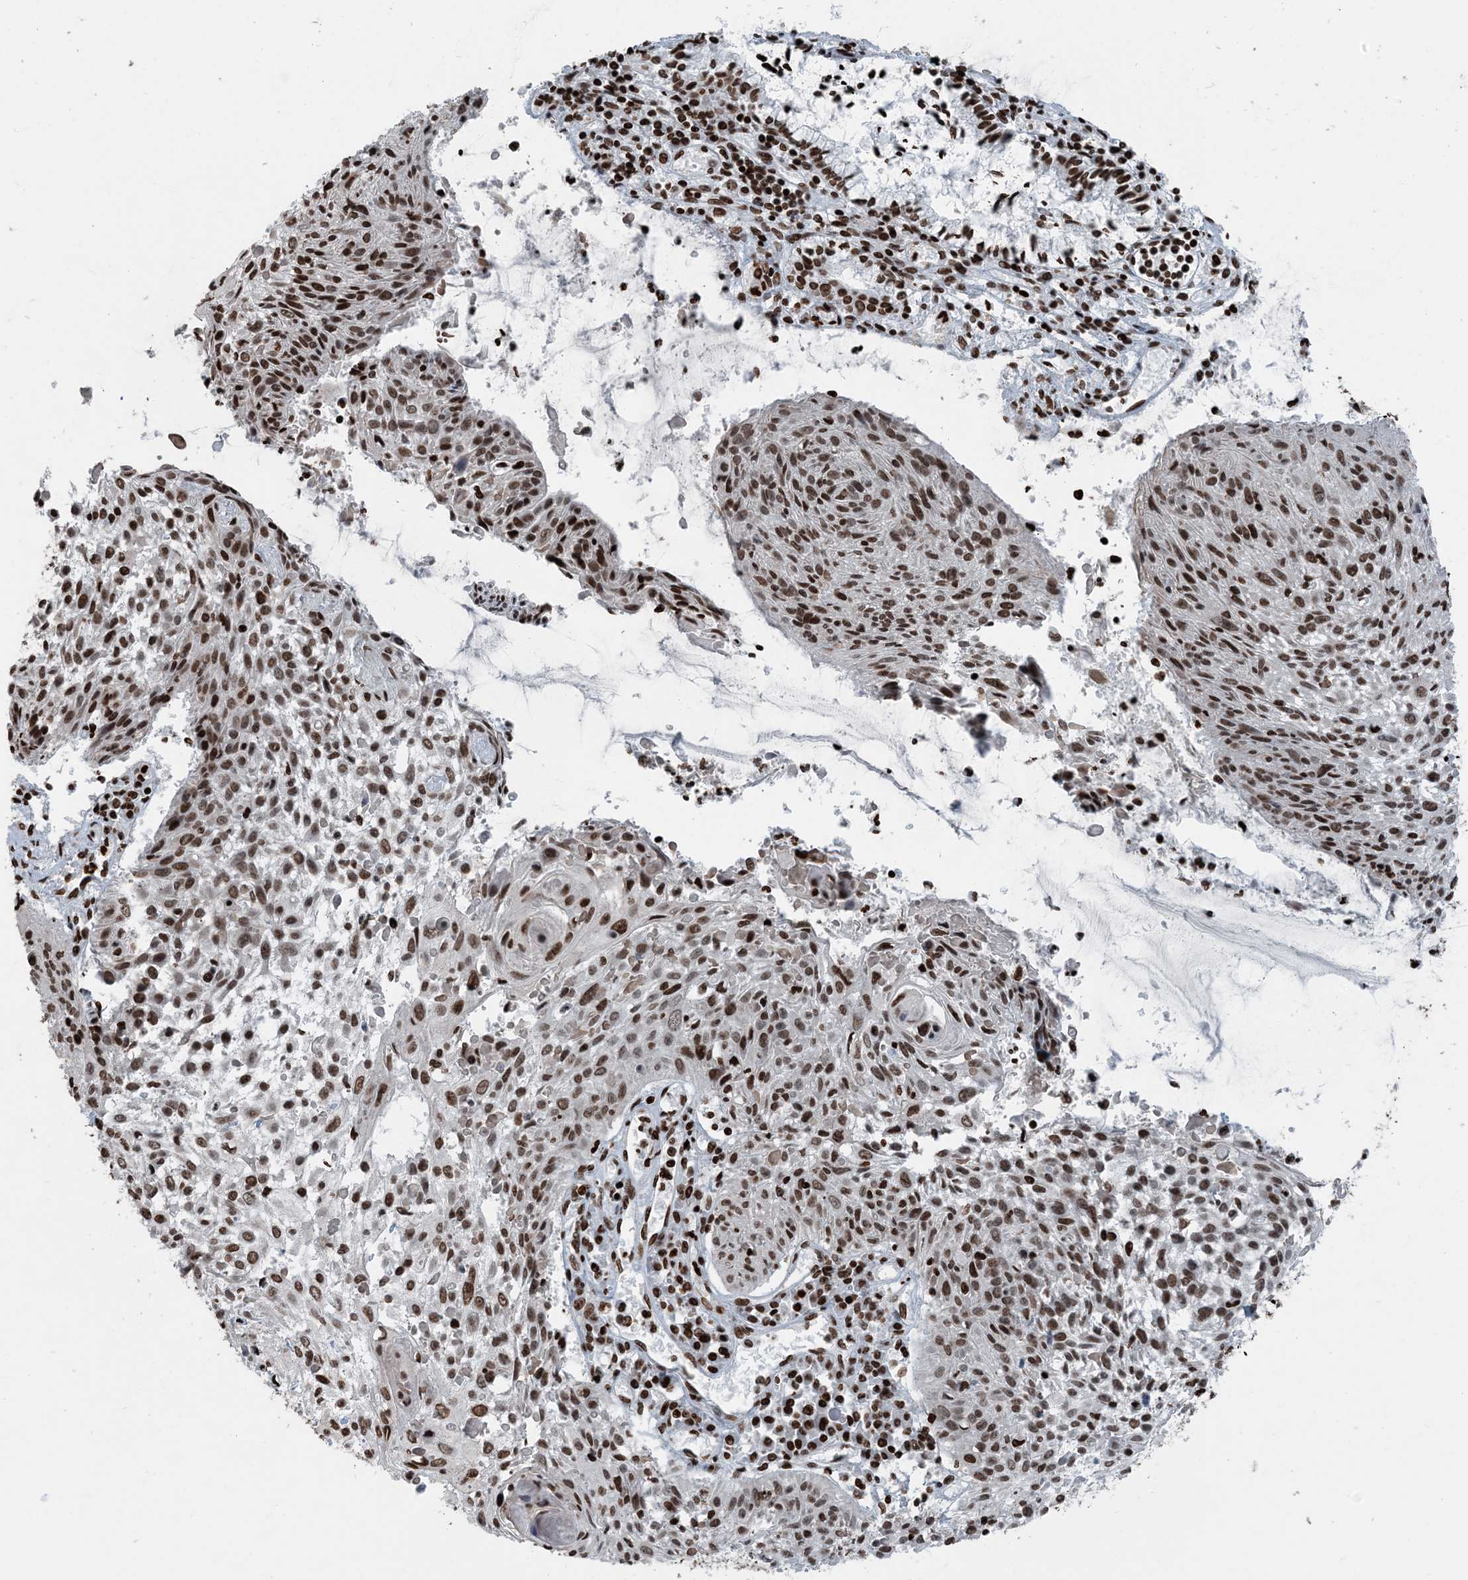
{"staining": {"intensity": "moderate", "quantity": ">75%", "location": "nuclear"}, "tissue": "cervical cancer", "cell_type": "Tumor cells", "image_type": "cancer", "snomed": [{"axis": "morphology", "description": "Squamous cell carcinoma, NOS"}, {"axis": "topography", "description": "Cervix"}], "caption": "A high-resolution micrograph shows IHC staining of cervical squamous cell carcinoma, which demonstrates moderate nuclear staining in approximately >75% of tumor cells.", "gene": "H3-3B", "patient": {"sex": "female", "age": 51}}